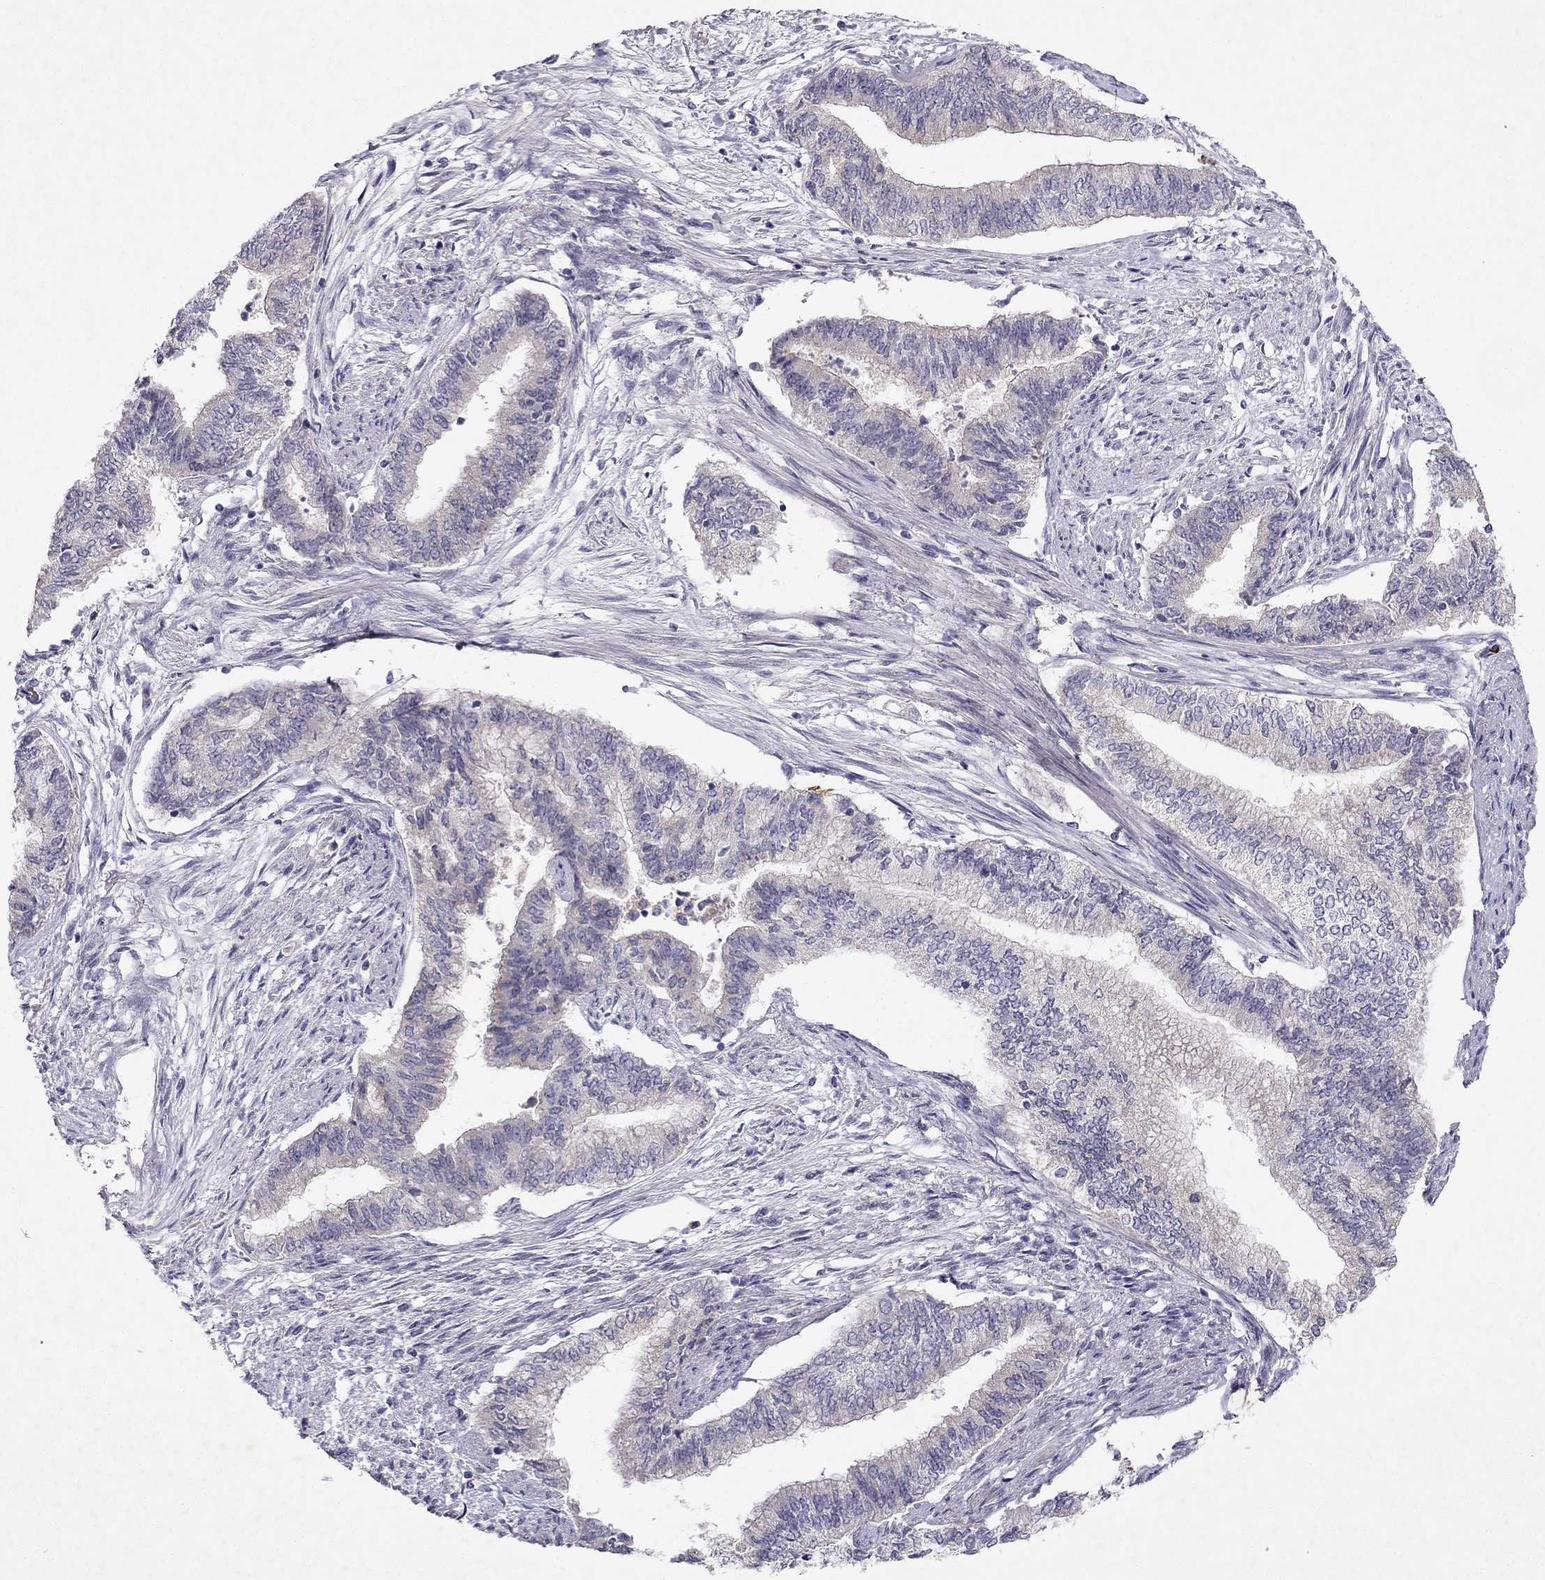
{"staining": {"intensity": "negative", "quantity": "none", "location": "none"}, "tissue": "endometrial cancer", "cell_type": "Tumor cells", "image_type": "cancer", "snomed": [{"axis": "morphology", "description": "Adenocarcinoma, NOS"}, {"axis": "topography", "description": "Endometrium"}], "caption": "An image of adenocarcinoma (endometrial) stained for a protein exhibits no brown staining in tumor cells.", "gene": "SLC6A4", "patient": {"sex": "female", "age": 65}}